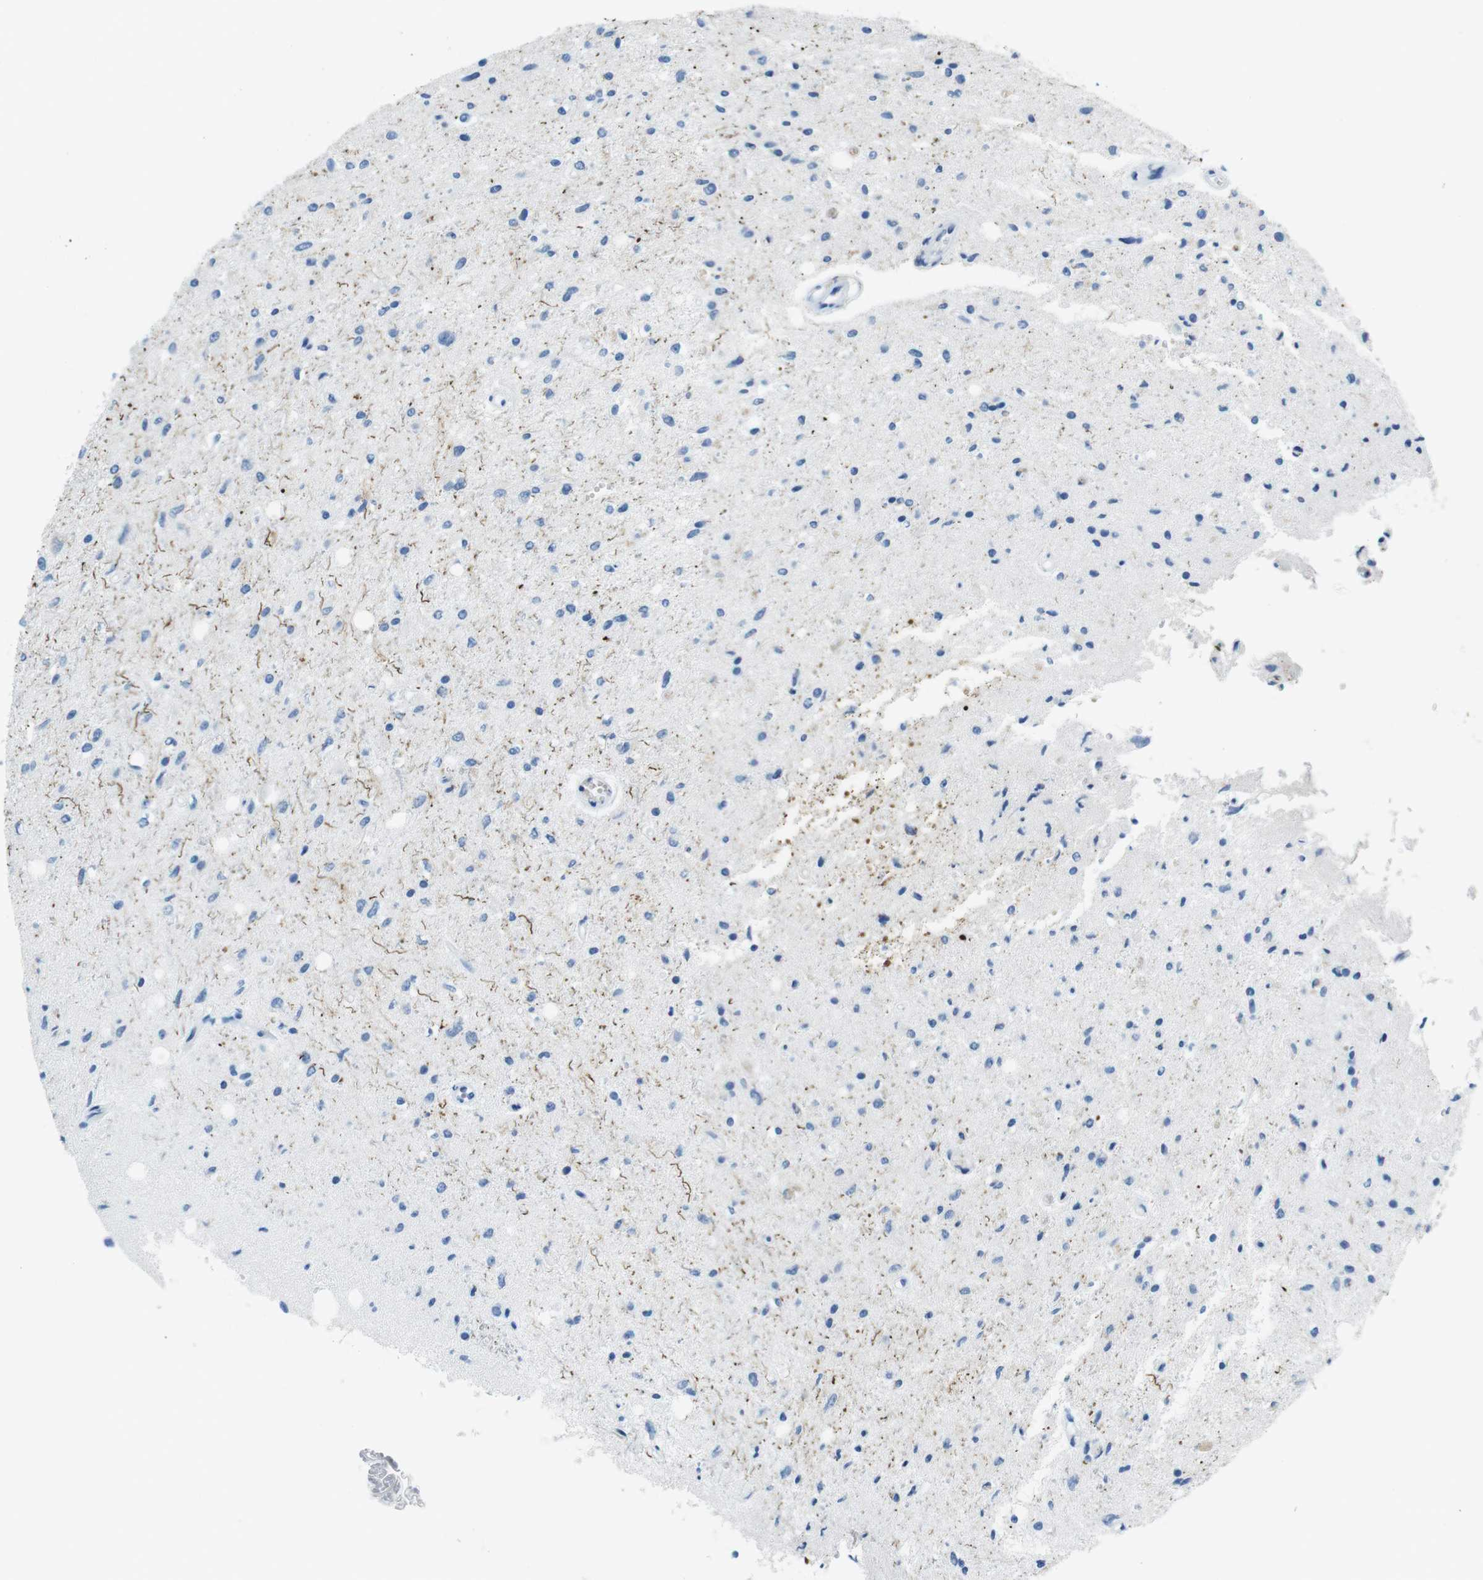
{"staining": {"intensity": "weak", "quantity": "<25%", "location": "cytoplasmic/membranous,nuclear"}, "tissue": "glioma", "cell_type": "Tumor cells", "image_type": "cancer", "snomed": [{"axis": "morphology", "description": "Glioma, malignant, Low grade"}, {"axis": "topography", "description": "Brain"}], "caption": "There is no significant staining in tumor cells of low-grade glioma (malignant).", "gene": "TFAP2C", "patient": {"sex": "male", "age": 77}}